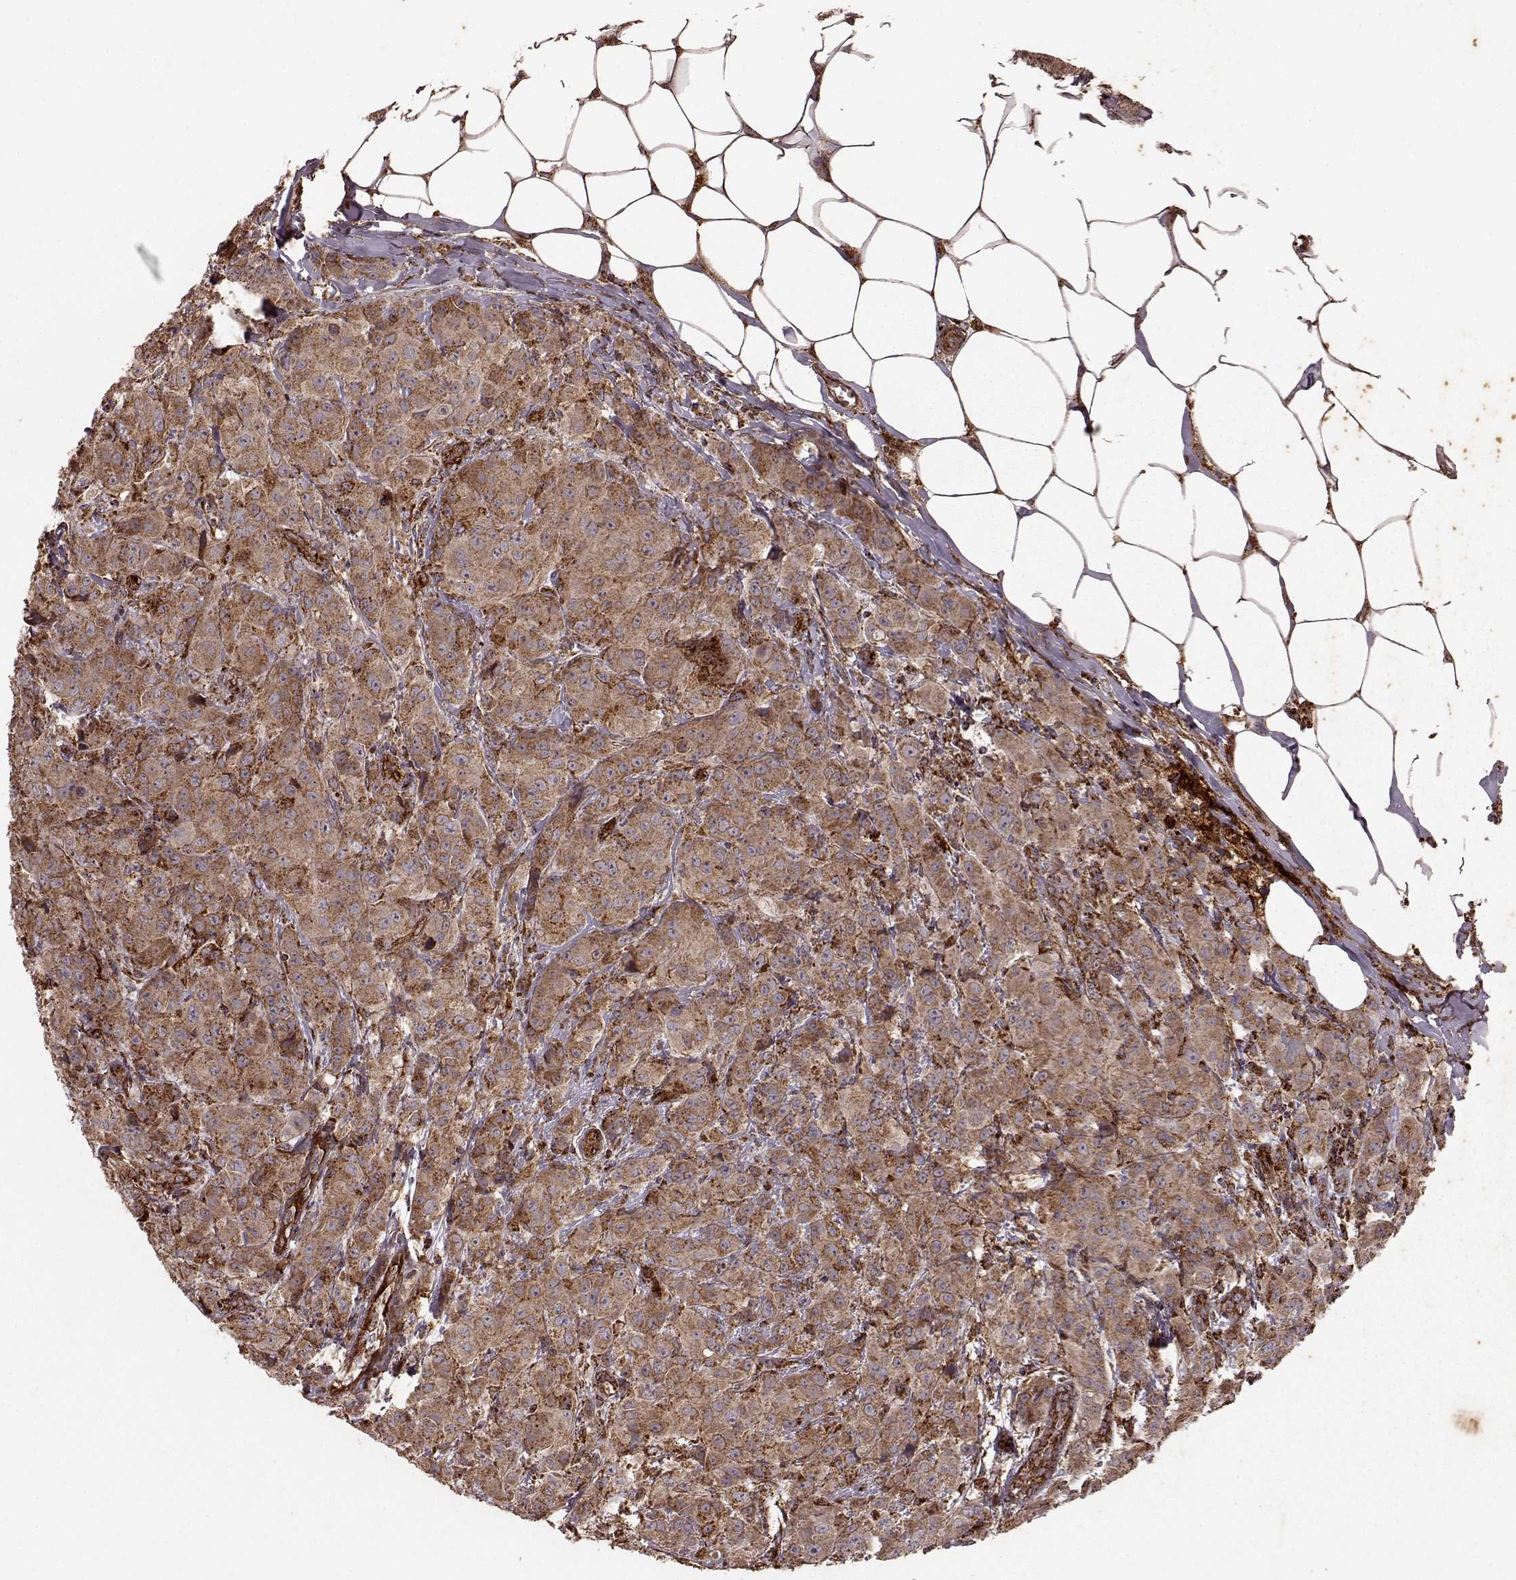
{"staining": {"intensity": "moderate", "quantity": "25%-75%", "location": "cytoplasmic/membranous"}, "tissue": "breast cancer", "cell_type": "Tumor cells", "image_type": "cancer", "snomed": [{"axis": "morphology", "description": "Normal tissue, NOS"}, {"axis": "morphology", "description": "Duct carcinoma"}, {"axis": "topography", "description": "Breast"}], "caption": "Immunohistochemistry micrograph of neoplastic tissue: human breast cancer (invasive ductal carcinoma) stained using immunohistochemistry displays medium levels of moderate protein expression localized specifically in the cytoplasmic/membranous of tumor cells, appearing as a cytoplasmic/membranous brown color.", "gene": "FXN", "patient": {"sex": "female", "age": 43}}